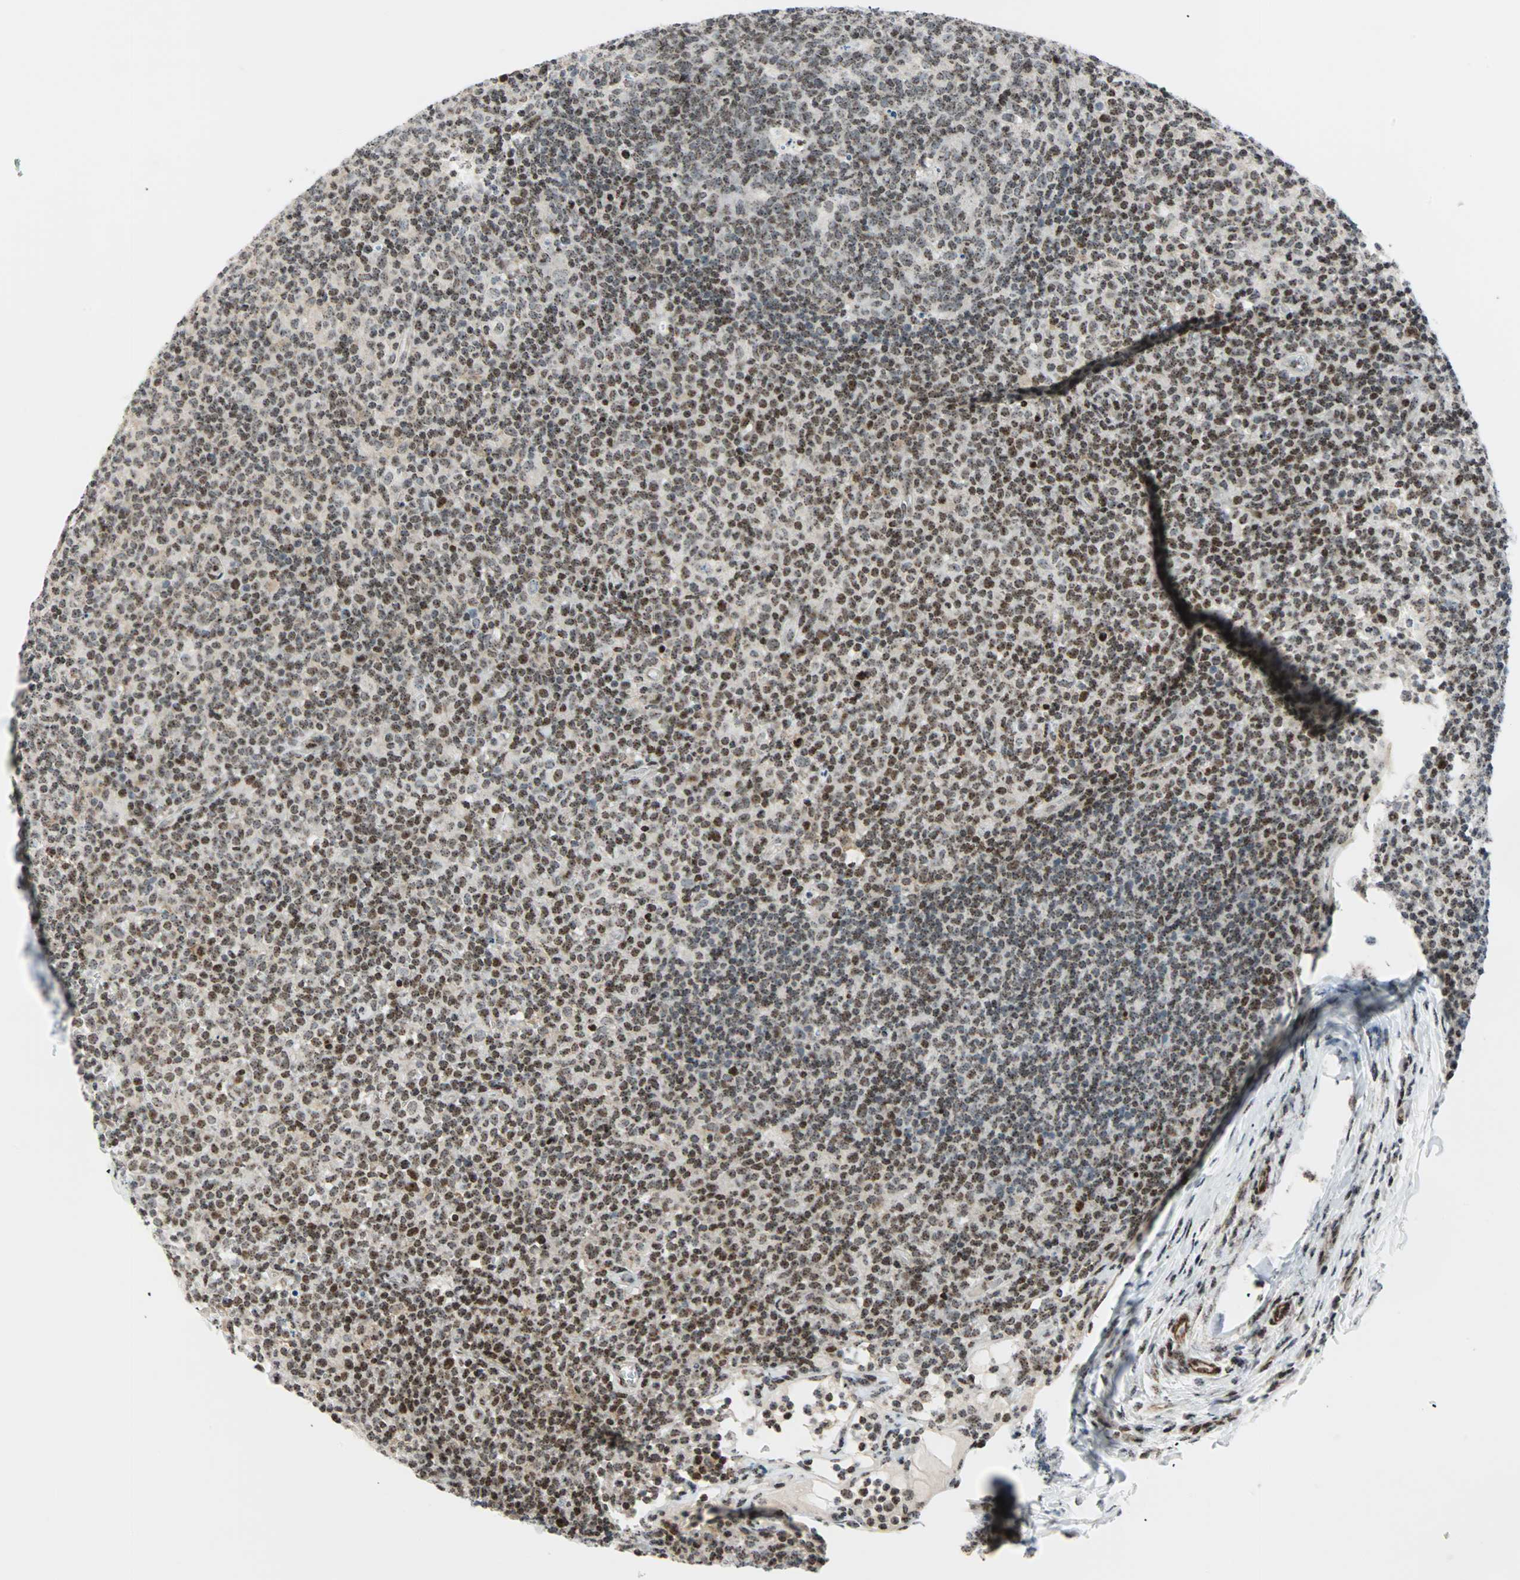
{"staining": {"intensity": "moderate", "quantity": "25%-75%", "location": "cytoplasmic/membranous,nuclear"}, "tissue": "lymph node", "cell_type": "Germinal center cells", "image_type": "normal", "snomed": [{"axis": "morphology", "description": "Normal tissue, NOS"}, {"axis": "morphology", "description": "Inflammation, NOS"}, {"axis": "topography", "description": "Lymph node"}], "caption": "Immunohistochemistry (DAB (3,3'-diaminobenzidine)) staining of normal lymph node demonstrates moderate cytoplasmic/membranous,nuclear protein expression in about 25%-75% of germinal center cells.", "gene": "CENPA", "patient": {"sex": "male", "age": 55}}